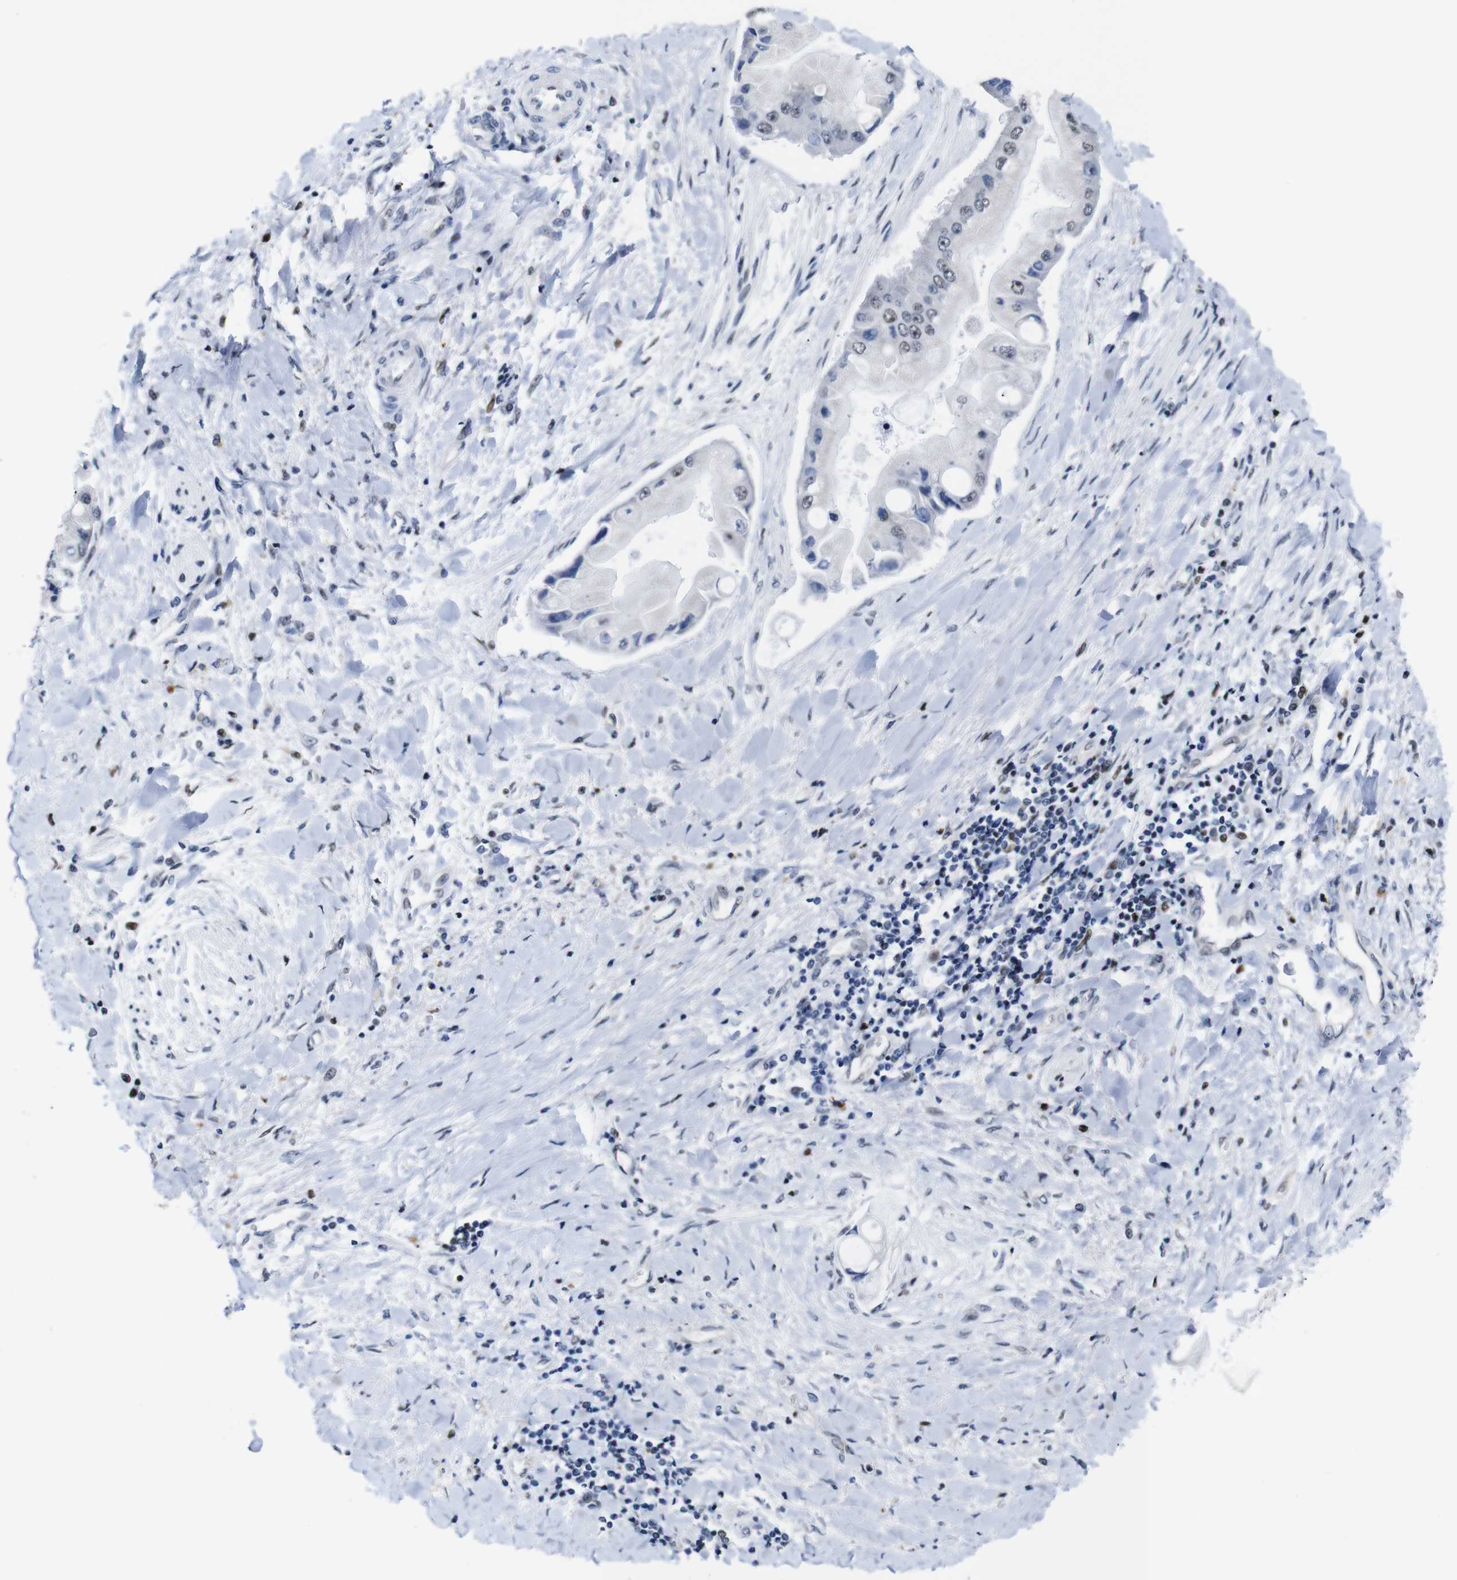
{"staining": {"intensity": "negative", "quantity": "none", "location": "none"}, "tissue": "liver cancer", "cell_type": "Tumor cells", "image_type": "cancer", "snomed": [{"axis": "morphology", "description": "Cholangiocarcinoma"}, {"axis": "topography", "description": "Liver"}], "caption": "Histopathology image shows no protein staining in tumor cells of cholangiocarcinoma (liver) tissue.", "gene": "GATA6", "patient": {"sex": "male", "age": 50}}